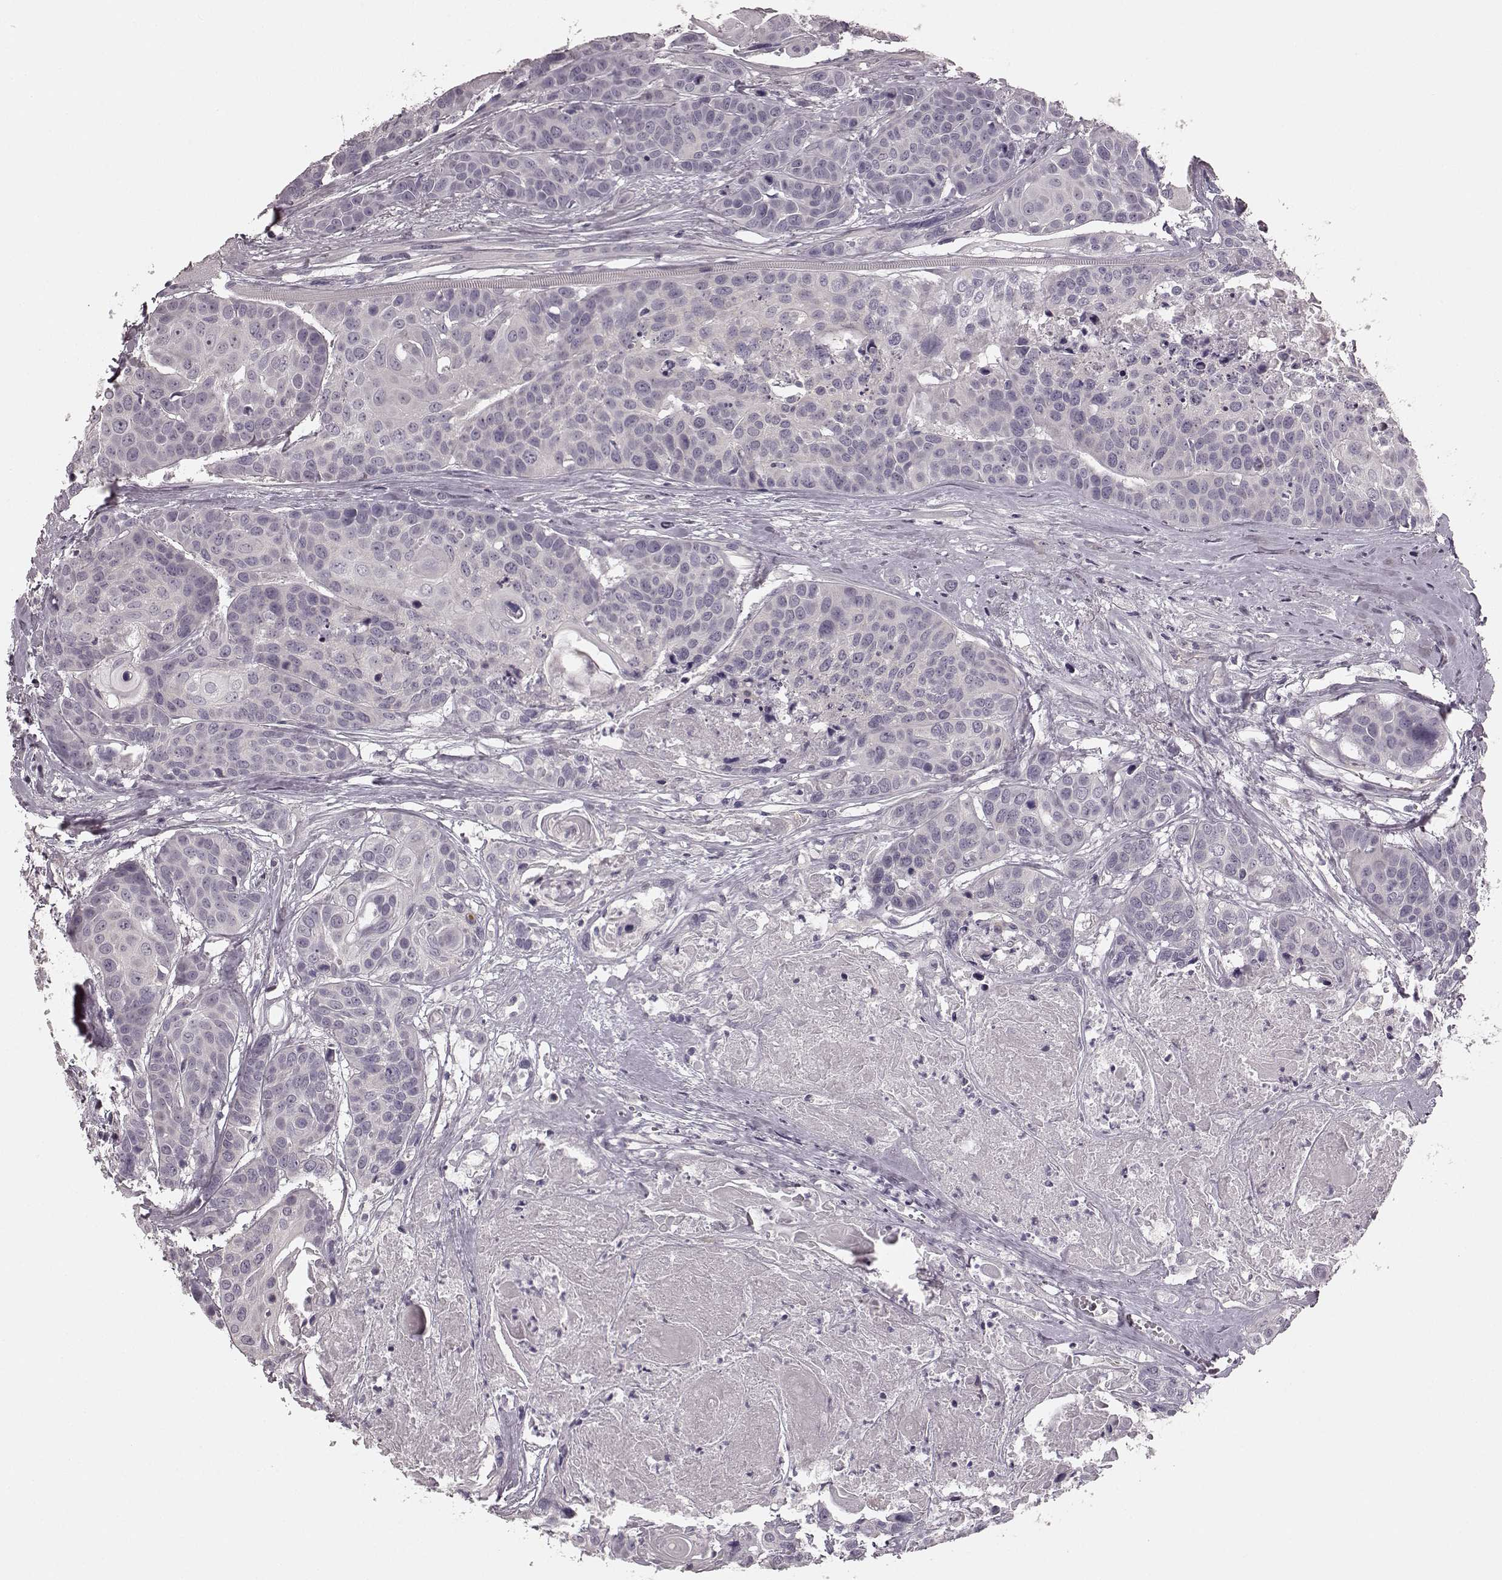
{"staining": {"intensity": "negative", "quantity": "none", "location": "none"}, "tissue": "head and neck cancer", "cell_type": "Tumor cells", "image_type": "cancer", "snomed": [{"axis": "morphology", "description": "Squamous cell carcinoma, NOS"}, {"axis": "topography", "description": "Oral tissue"}, {"axis": "topography", "description": "Head-Neck"}], "caption": "There is no significant expression in tumor cells of squamous cell carcinoma (head and neck). Nuclei are stained in blue.", "gene": "PRKCE", "patient": {"sex": "male", "age": 56}}